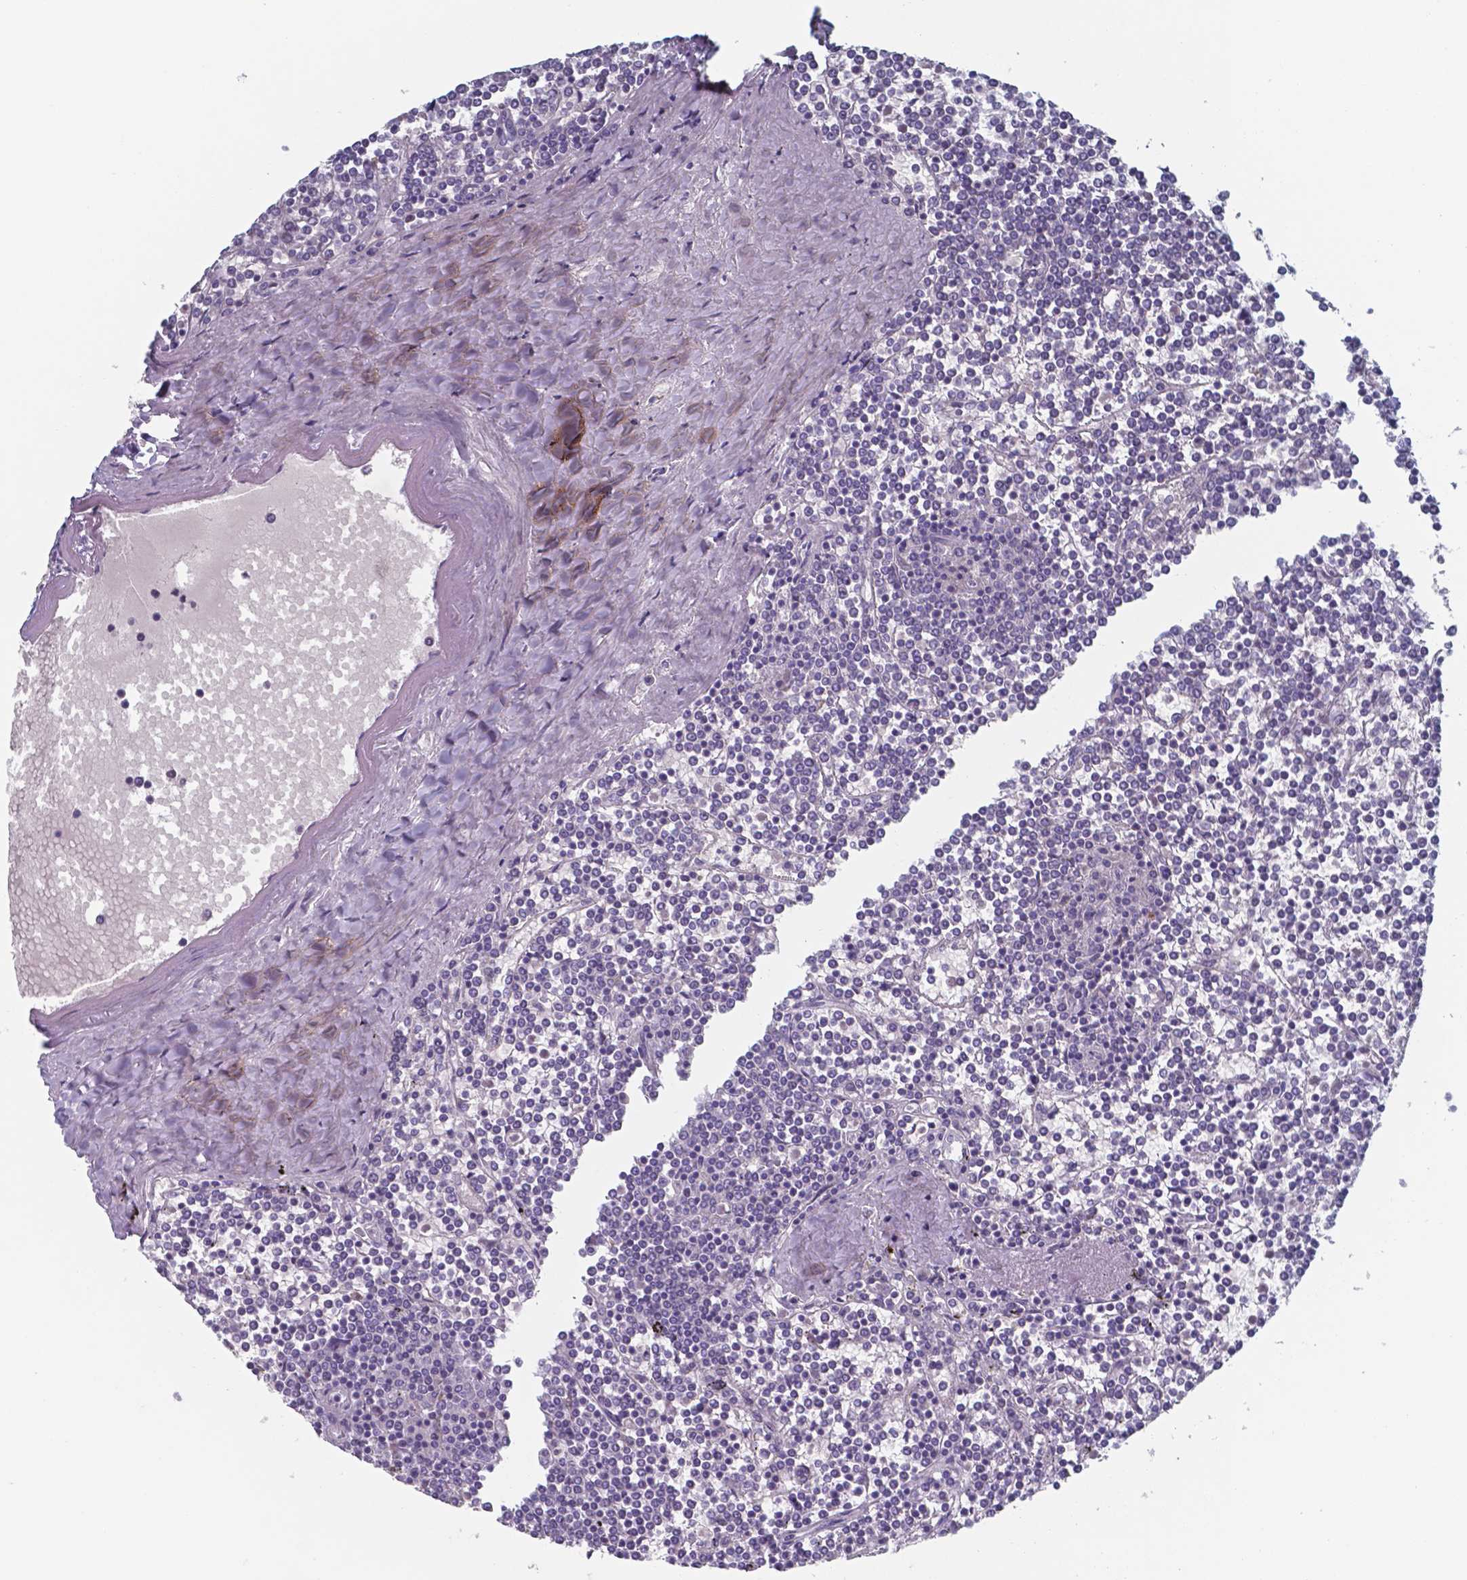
{"staining": {"intensity": "negative", "quantity": "none", "location": "none"}, "tissue": "lymphoma", "cell_type": "Tumor cells", "image_type": "cancer", "snomed": [{"axis": "morphology", "description": "Malignant lymphoma, non-Hodgkin's type, Low grade"}, {"axis": "topography", "description": "Spleen"}], "caption": "Tumor cells show no significant protein staining in malignant lymphoma, non-Hodgkin's type (low-grade).", "gene": "PLA2R1", "patient": {"sex": "female", "age": 19}}